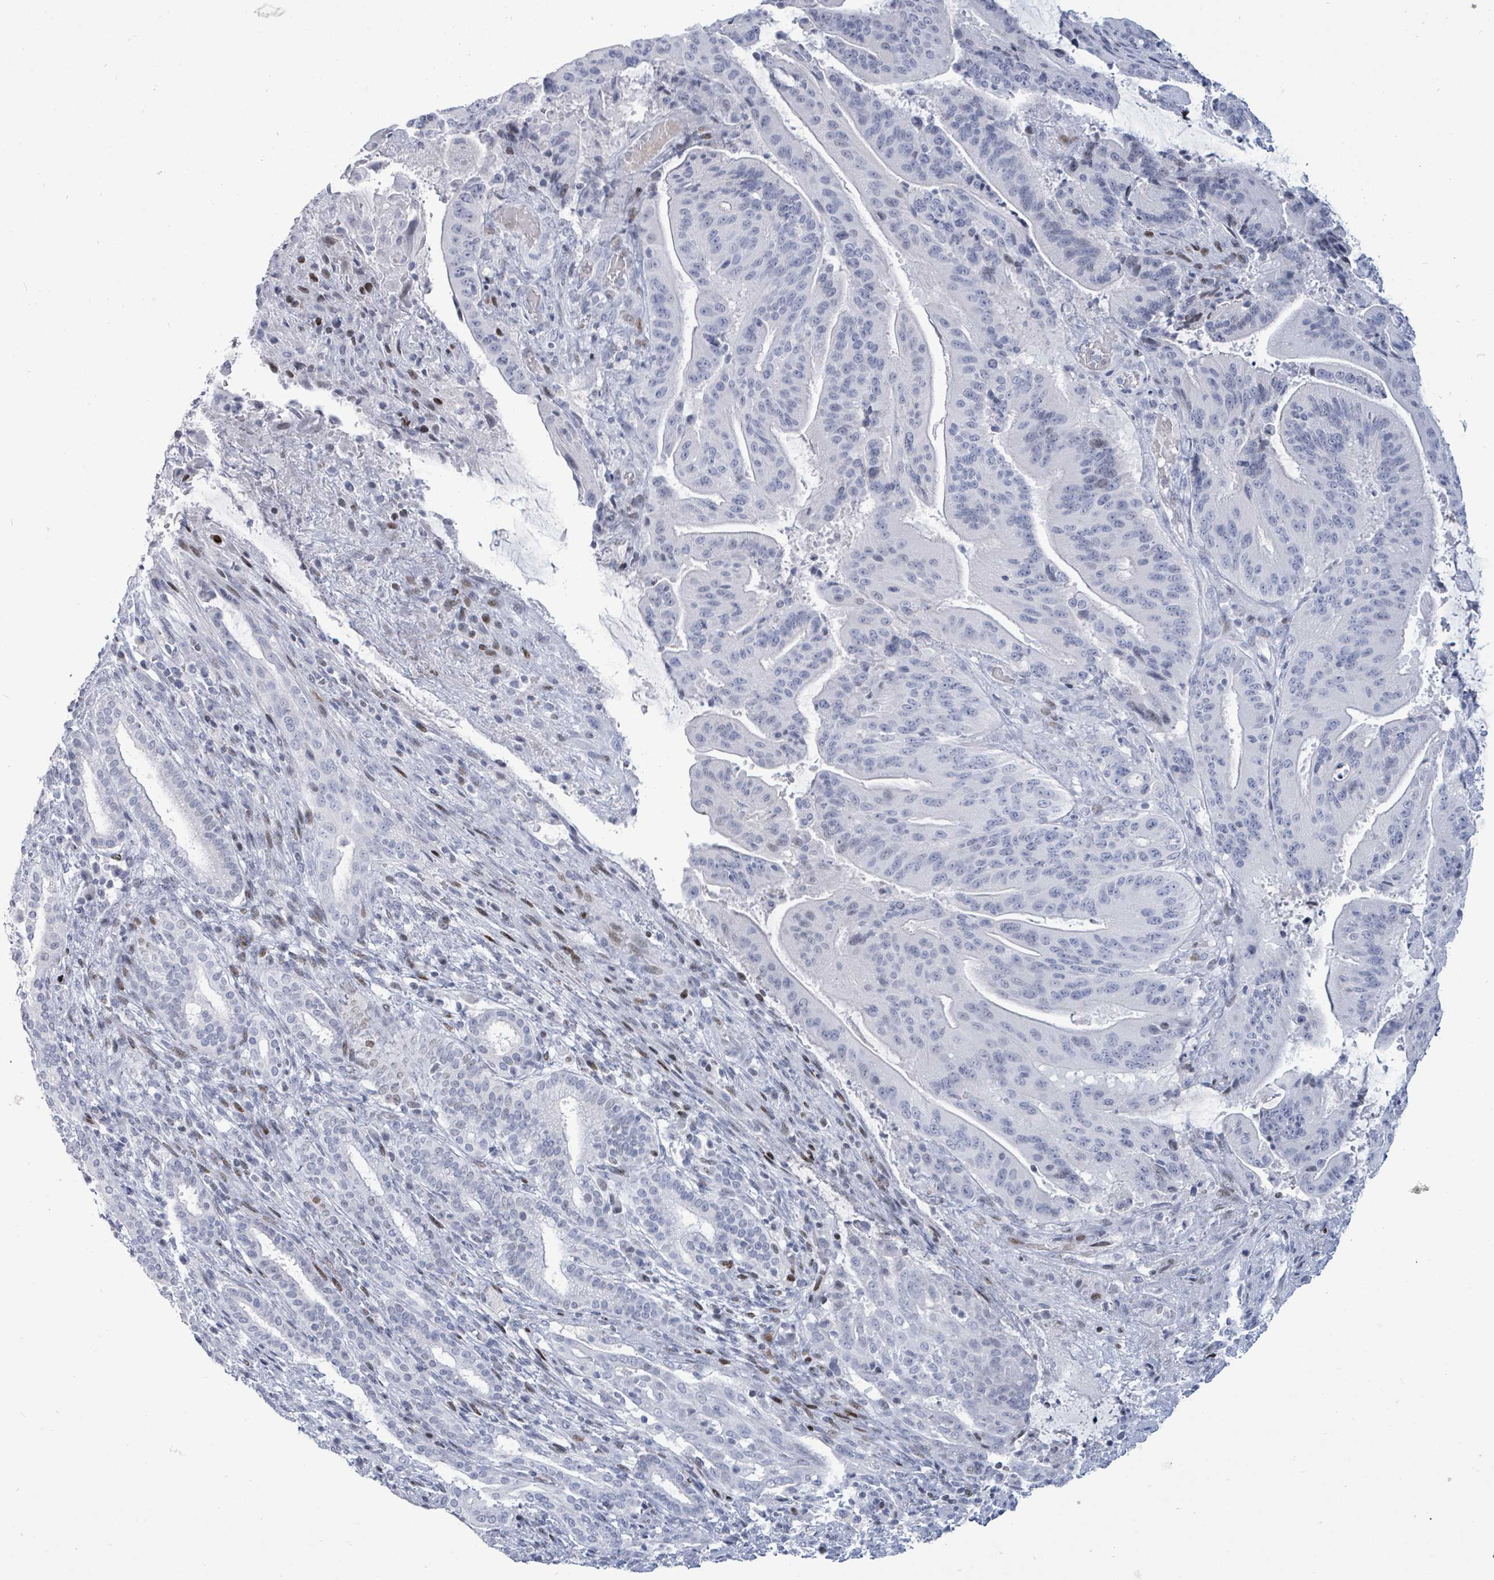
{"staining": {"intensity": "negative", "quantity": "none", "location": "none"}, "tissue": "liver cancer", "cell_type": "Tumor cells", "image_type": "cancer", "snomed": [{"axis": "morphology", "description": "Normal tissue, NOS"}, {"axis": "morphology", "description": "Cholangiocarcinoma"}, {"axis": "topography", "description": "Liver"}, {"axis": "topography", "description": "Peripheral nerve tissue"}], "caption": "The image shows no staining of tumor cells in liver cancer. Brightfield microscopy of immunohistochemistry stained with DAB (brown) and hematoxylin (blue), captured at high magnification.", "gene": "MALL", "patient": {"sex": "female", "age": 73}}